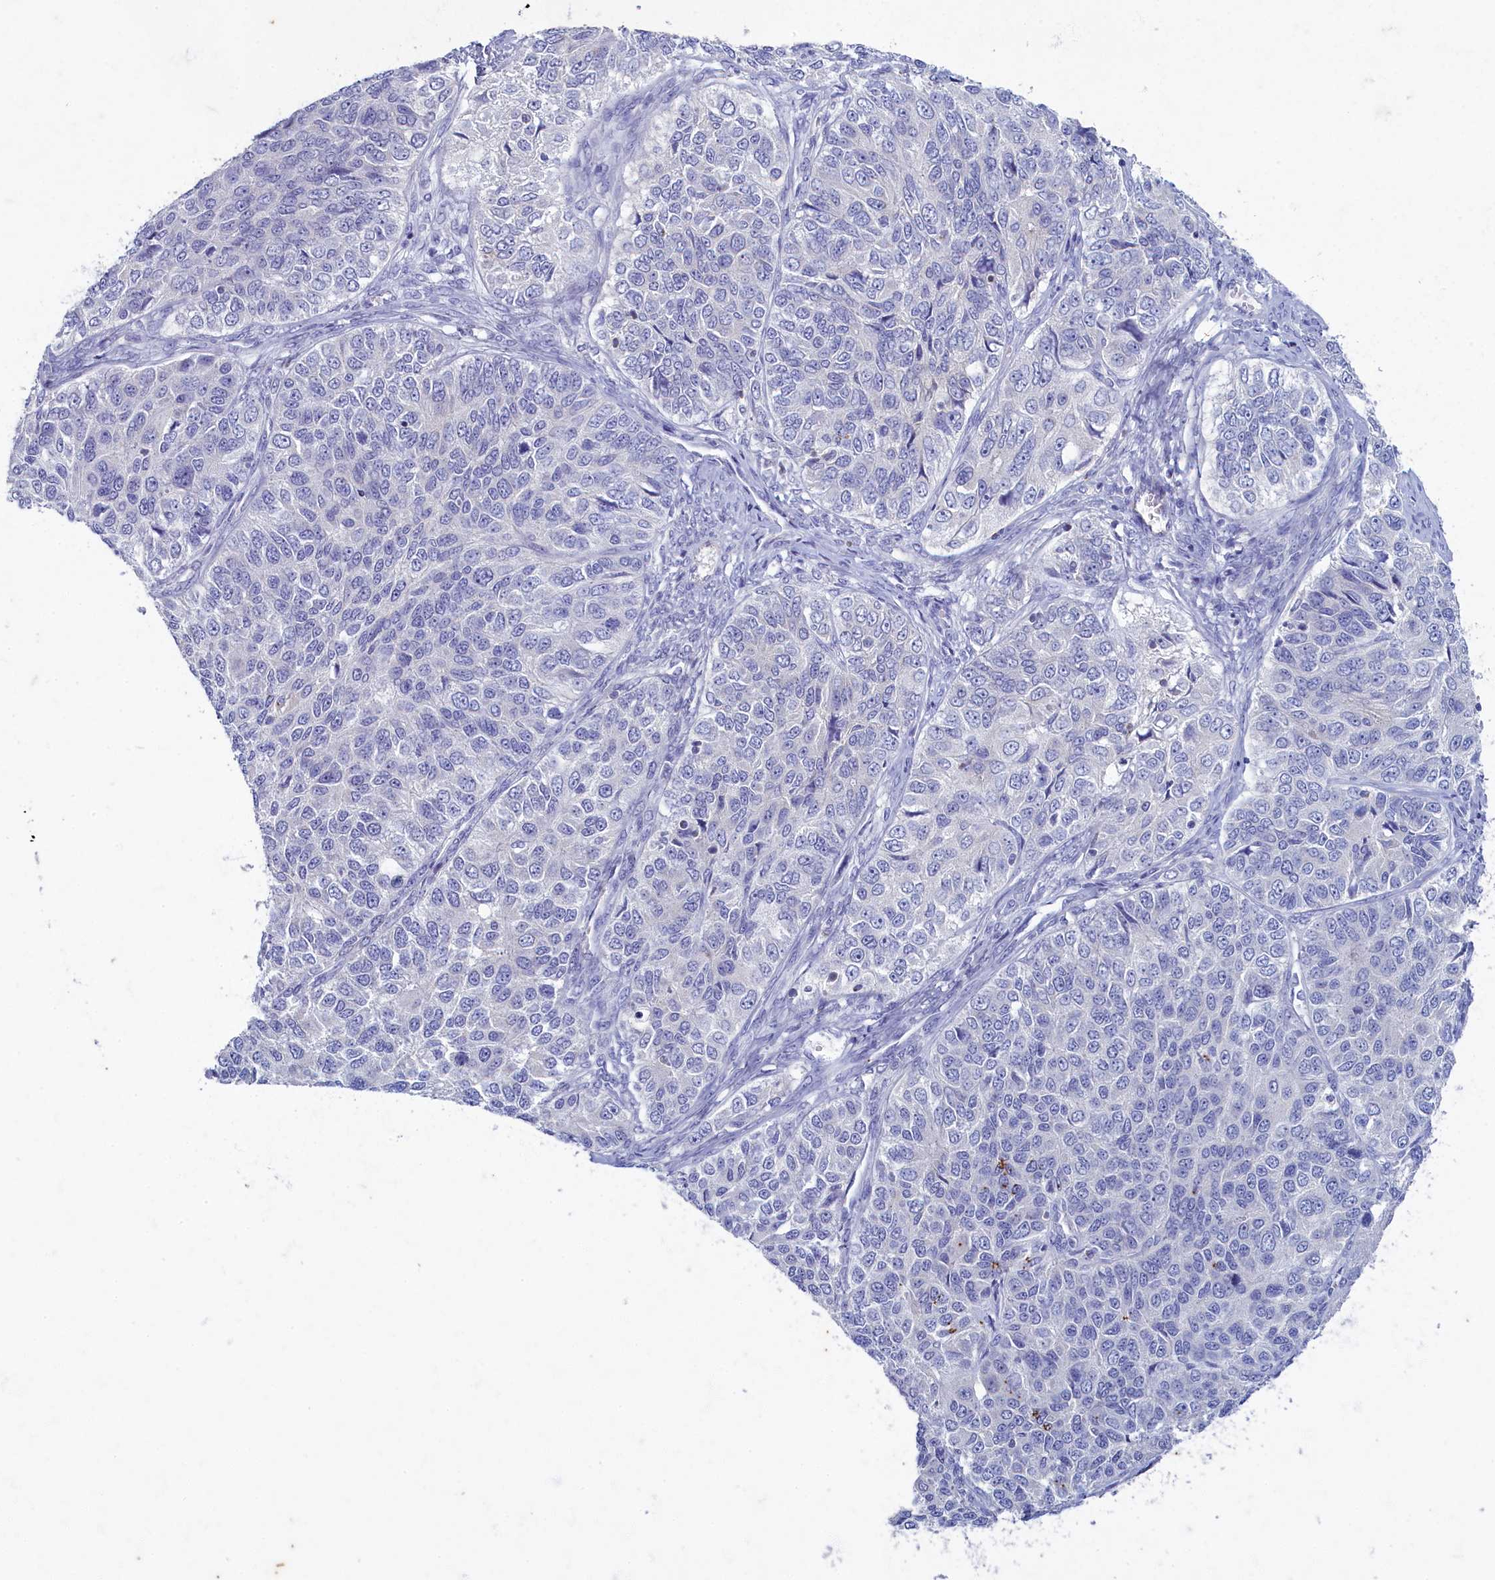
{"staining": {"intensity": "negative", "quantity": "none", "location": "none"}, "tissue": "ovarian cancer", "cell_type": "Tumor cells", "image_type": "cancer", "snomed": [{"axis": "morphology", "description": "Carcinoma, endometroid"}, {"axis": "topography", "description": "Ovary"}], "caption": "This is an IHC photomicrograph of human endometroid carcinoma (ovarian). There is no staining in tumor cells.", "gene": "OCIAD2", "patient": {"sex": "female", "age": 51}}